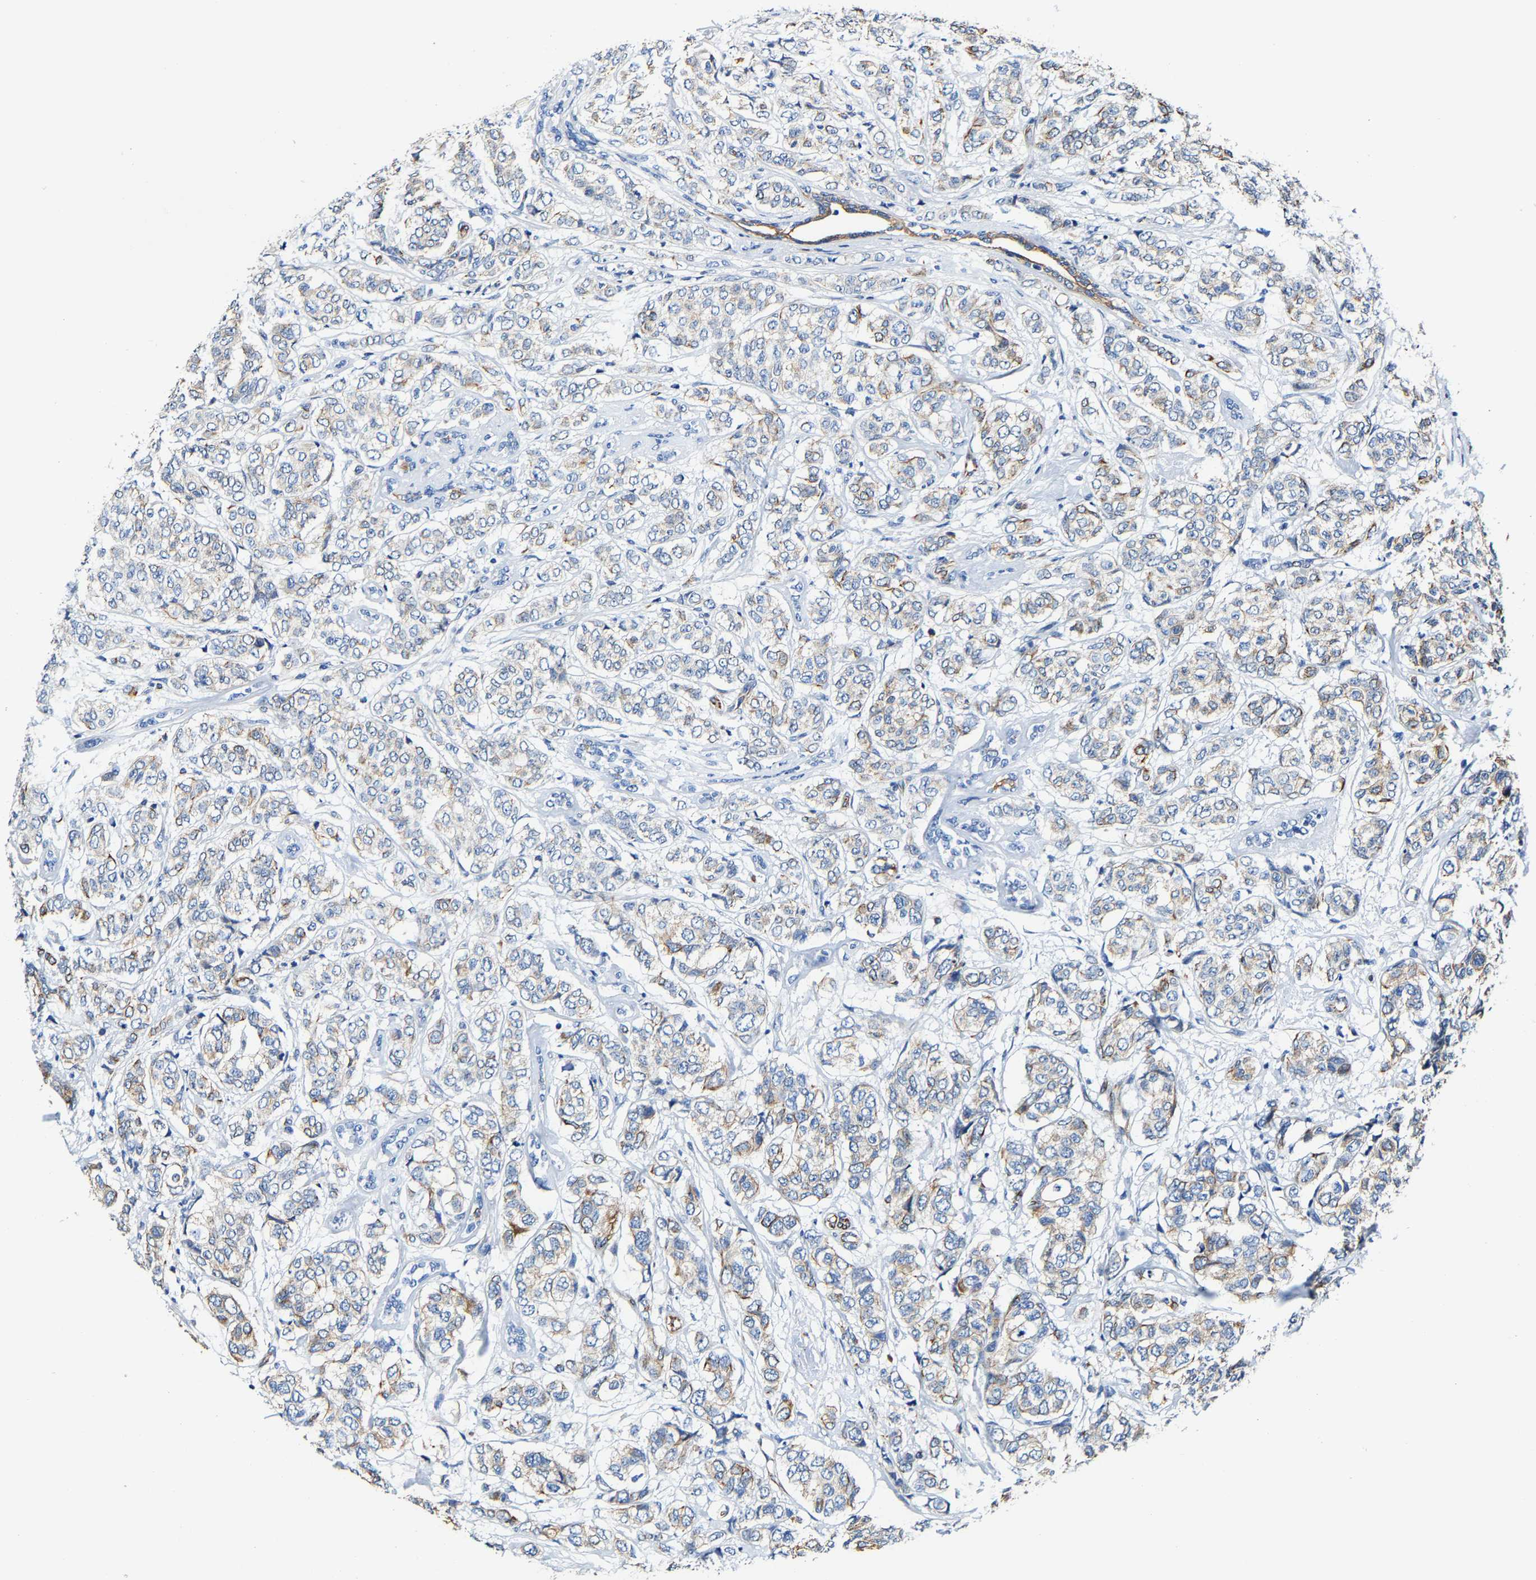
{"staining": {"intensity": "moderate", "quantity": "<25%", "location": "cytoplasmic/membranous"}, "tissue": "breast cancer", "cell_type": "Tumor cells", "image_type": "cancer", "snomed": [{"axis": "morphology", "description": "Lobular carcinoma"}, {"axis": "topography", "description": "Breast"}], "caption": "A low amount of moderate cytoplasmic/membranous positivity is identified in about <25% of tumor cells in lobular carcinoma (breast) tissue. (brown staining indicates protein expression, while blue staining denotes nuclei).", "gene": "MMEL1", "patient": {"sex": "female", "age": 60}}